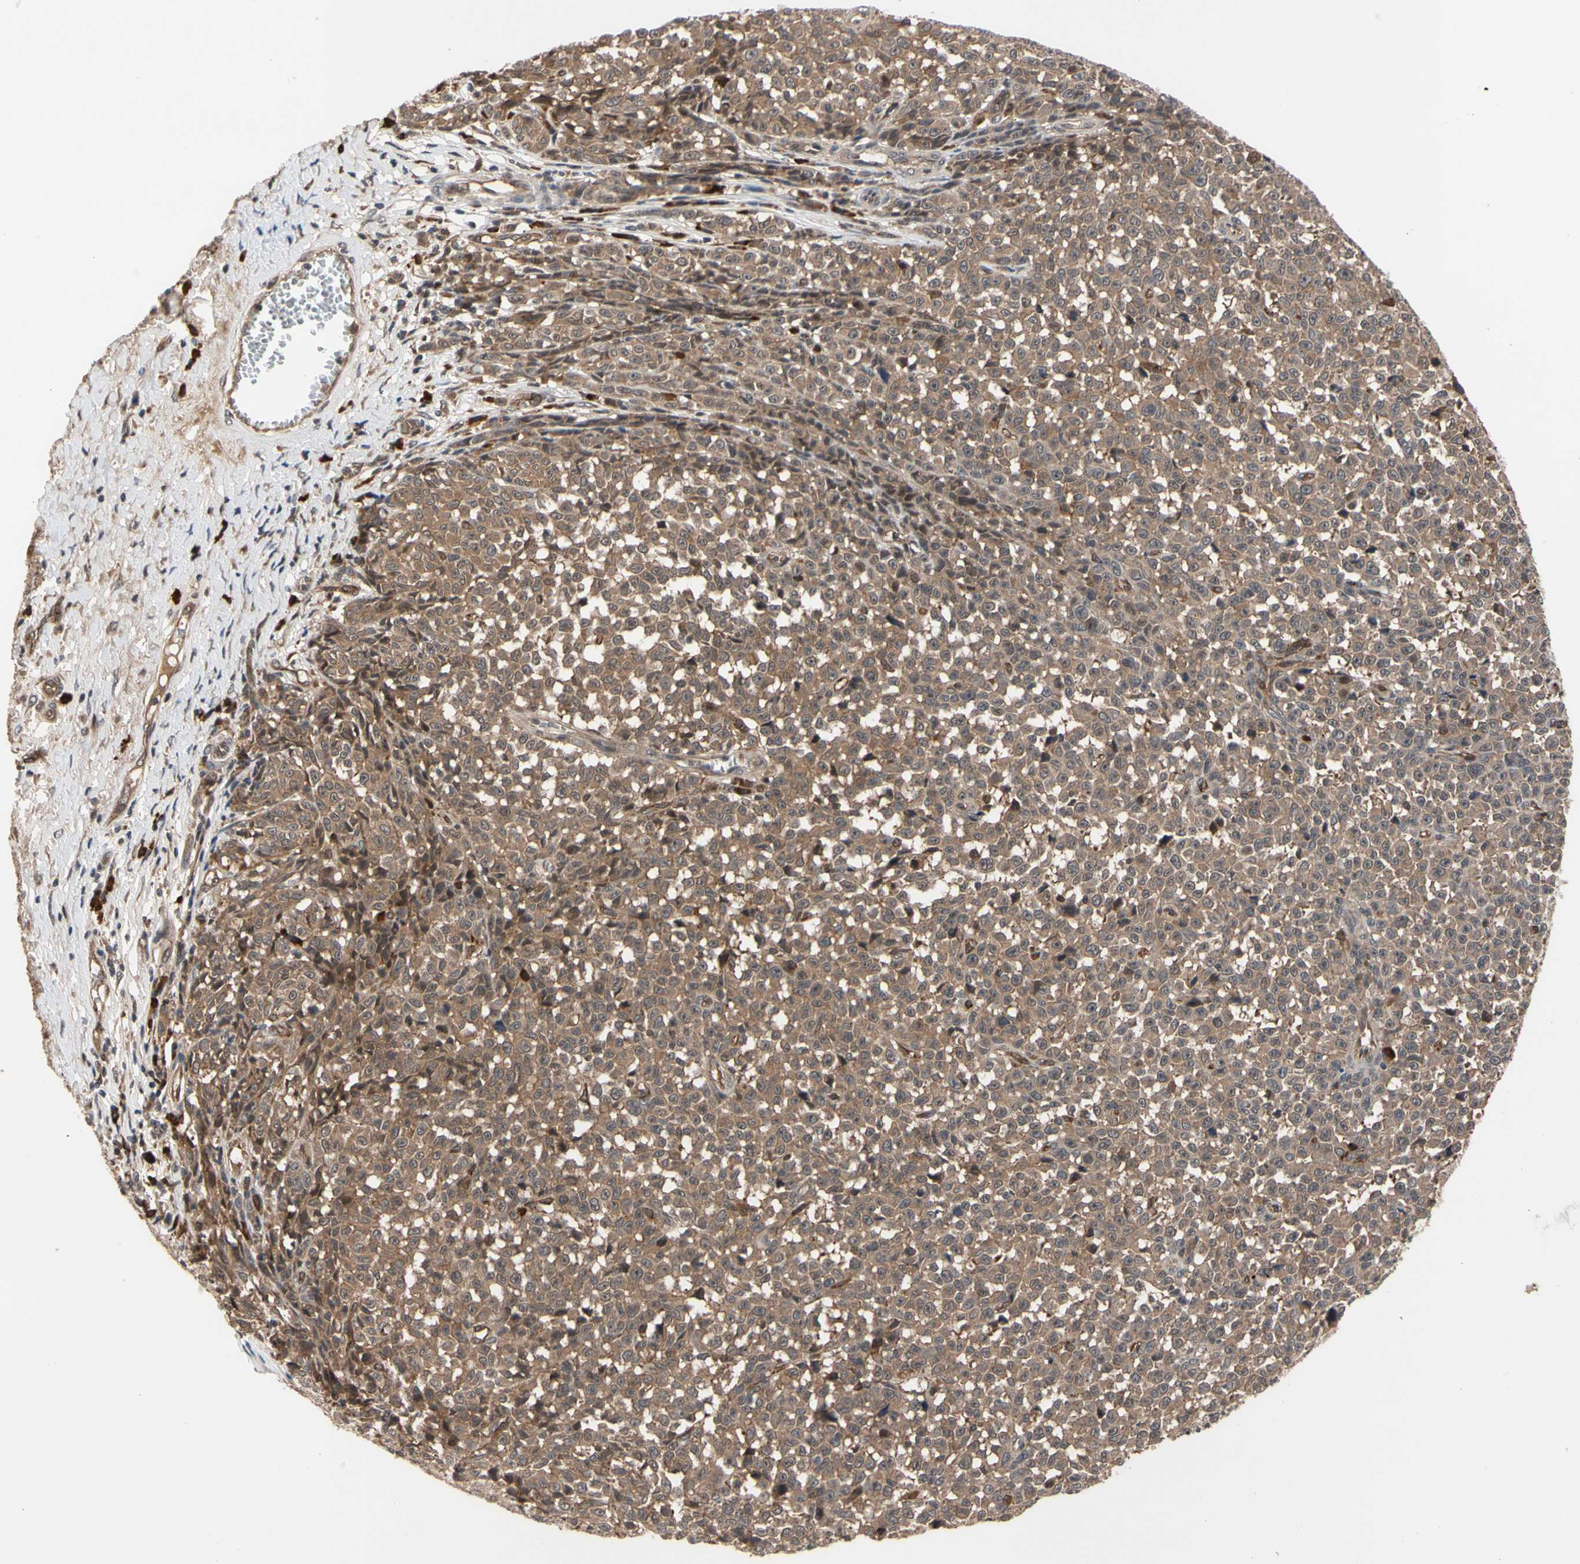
{"staining": {"intensity": "moderate", "quantity": ">75%", "location": "cytoplasmic/membranous"}, "tissue": "melanoma", "cell_type": "Tumor cells", "image_type": "cancer", "snomed": [{"axis": "morphology", "description": "Malignant melanoma, NOS"}, {"axis": "topography", "description": "Skin"}], "caption": "Protein staining shows moderate cytoplasmic/membranous expression in approximately >75% of tumor cells in malignant melanoma.", "gene": "CYTIP", "patient": {"sex": "female", "age": 82}}